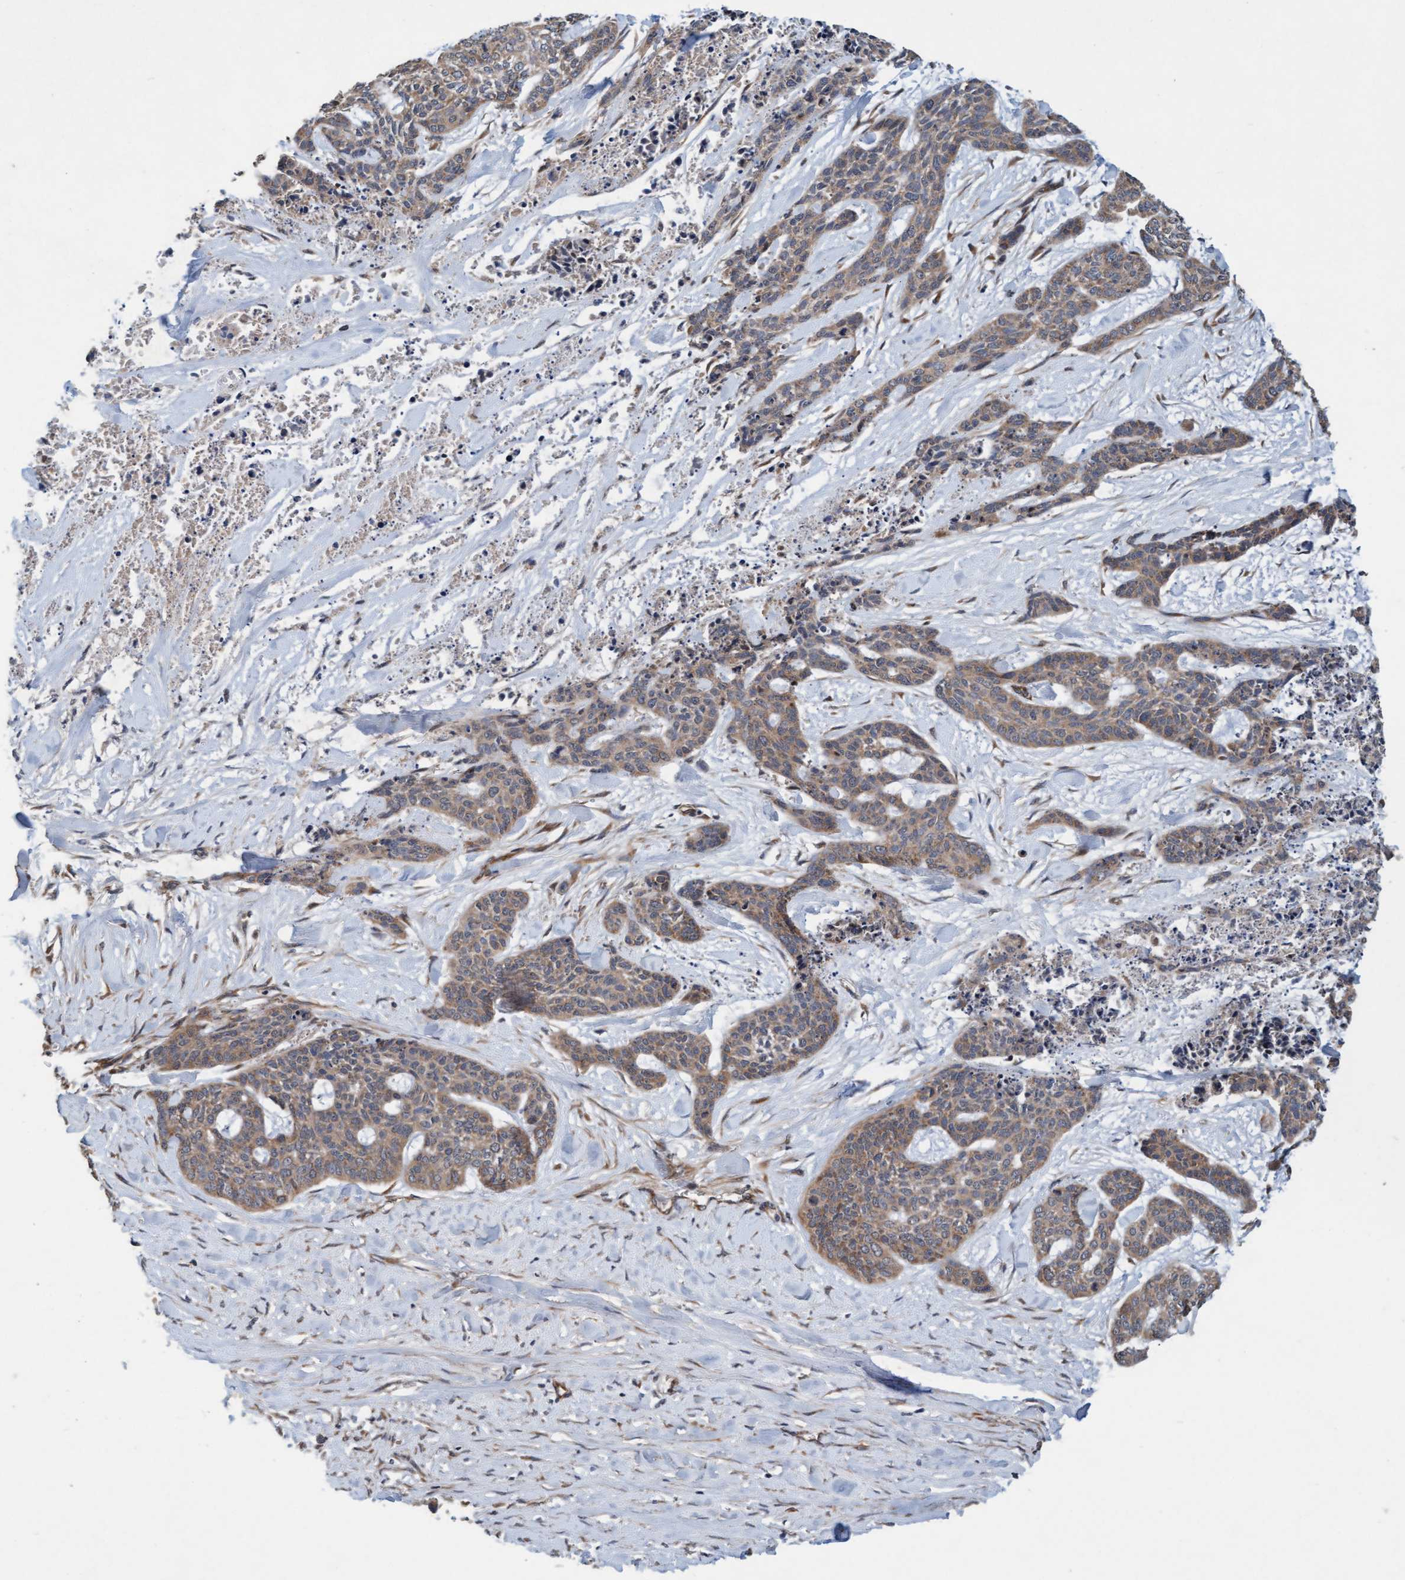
{"staining": {"intensity": "weak", "quantity": ">75%", "location": "cytoplasmic/membranous"}, "tissue": "skin cancer", "cell_type": "Tumor cells", "image_type": "cancer", "snomed": [{"axis": "morphology", "description": "Basal cell carcinoma"}, {"axis": "topography", "description": "Skin"}], "caption": "Skin basal cell carcinoma stained with a brown dye shows weak cytoplasmic/membranous positive positivity in approximately >75% of tumor cells.", "gene": "MLXIP", "patient": {"sex": "female", "age": 64}}